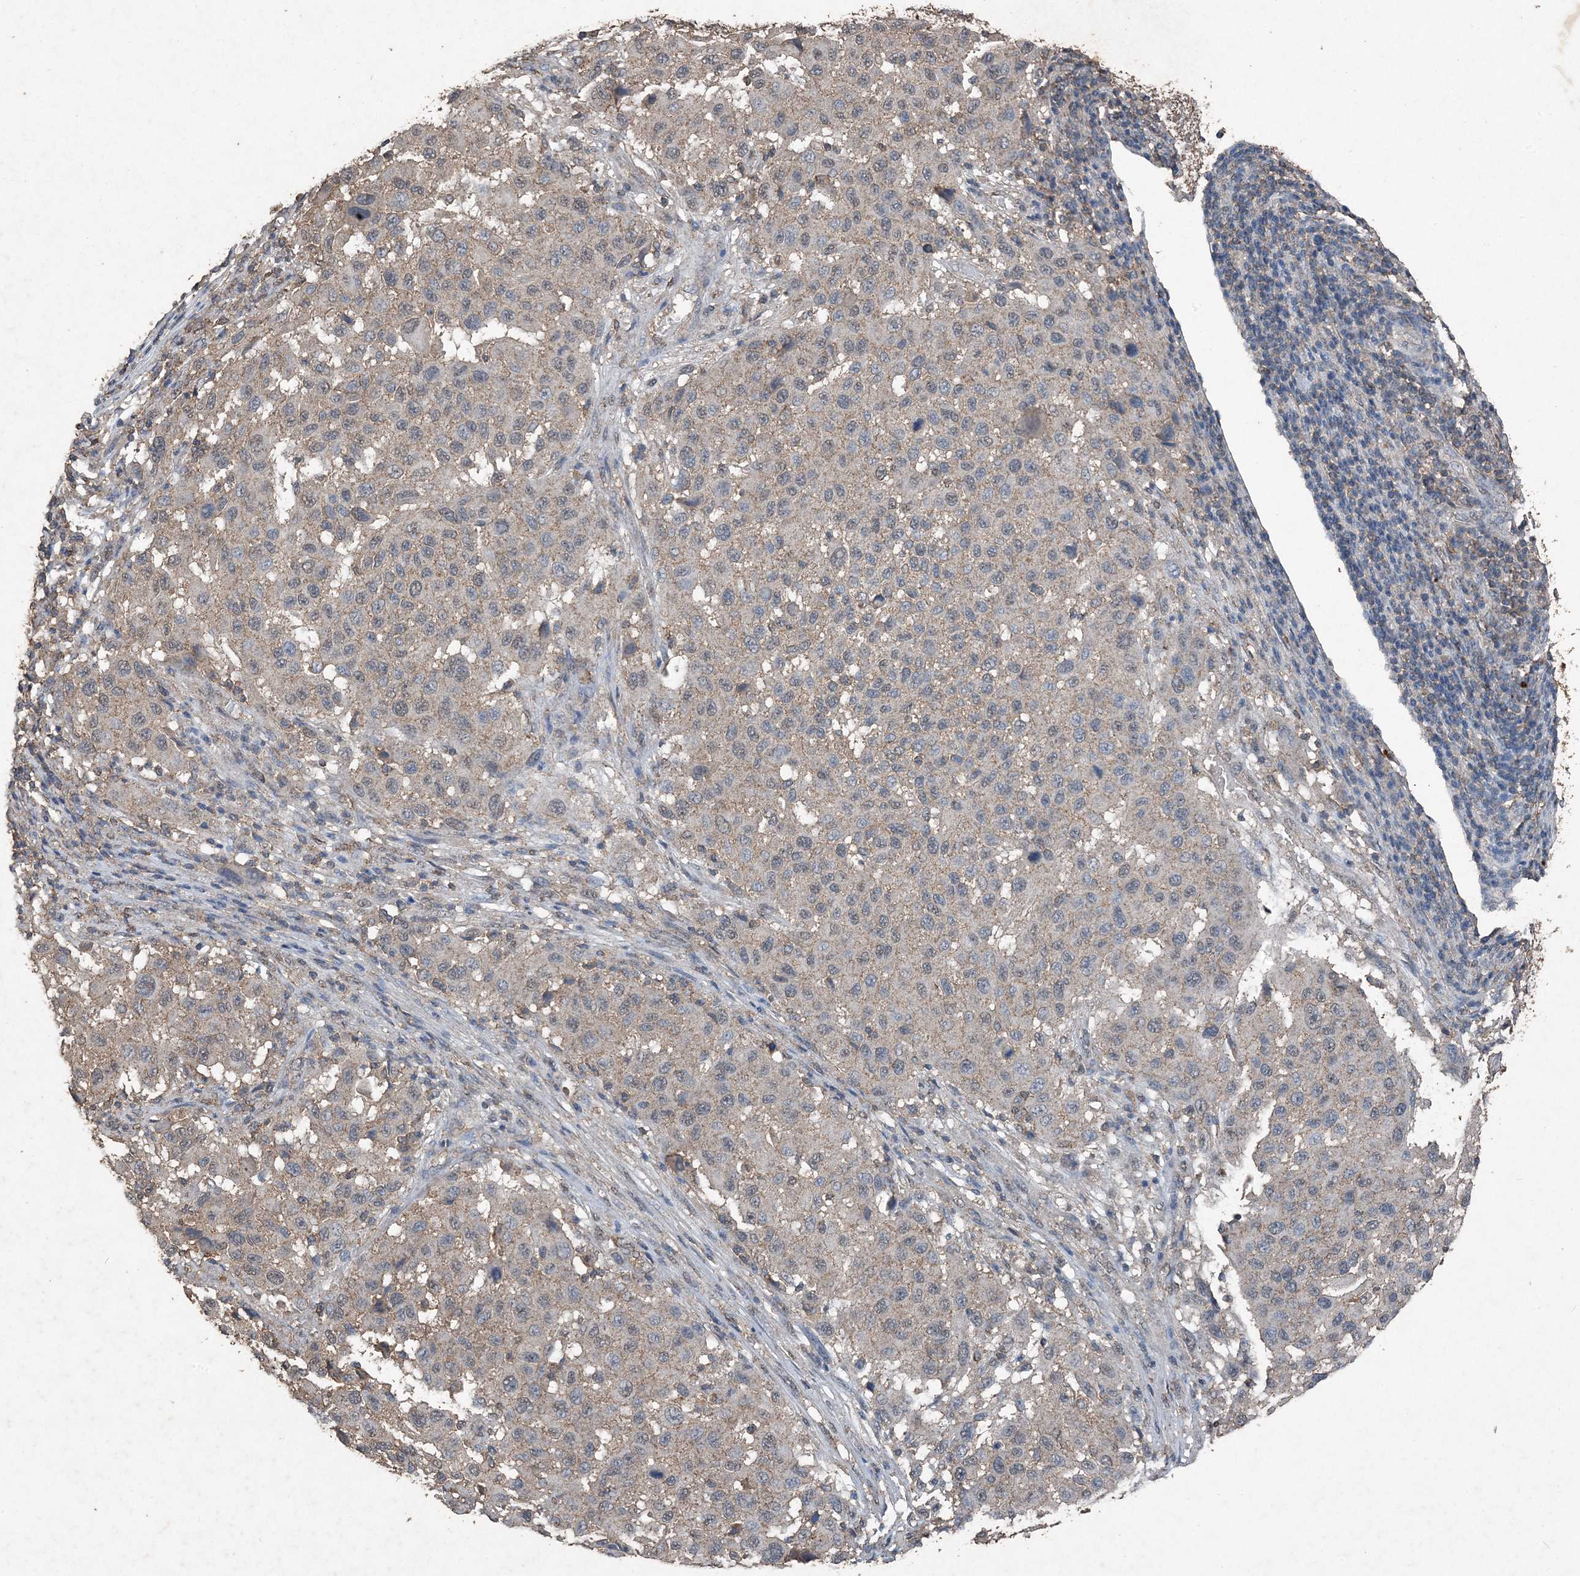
{"staining": {"intensity": "weak", "quantity": ">75%", "location": "cytoplasmic/membranous"}, "tissue": "melanoma", "cell_type": "Tumor cells", "image_type": "cancer", "snomed": [{"axis": "morphology", "description": "Malignant melanoma, Metastatic site"}, {"axis": "topography", "description": "Lymph node"}], "caption": "Immunohistochemistry (DAB) staining of human malignant melanoma (metastatic site) demonstrates weak cytoplasmic/membranous protein staining in about >75% of tumor cells. (DAB (3,3'-diaminobenzidine) = brown stain, brightfield microscopy at high magnification).", "gene": "FCN3", "patient": {"sex": "male", "age": 61}}